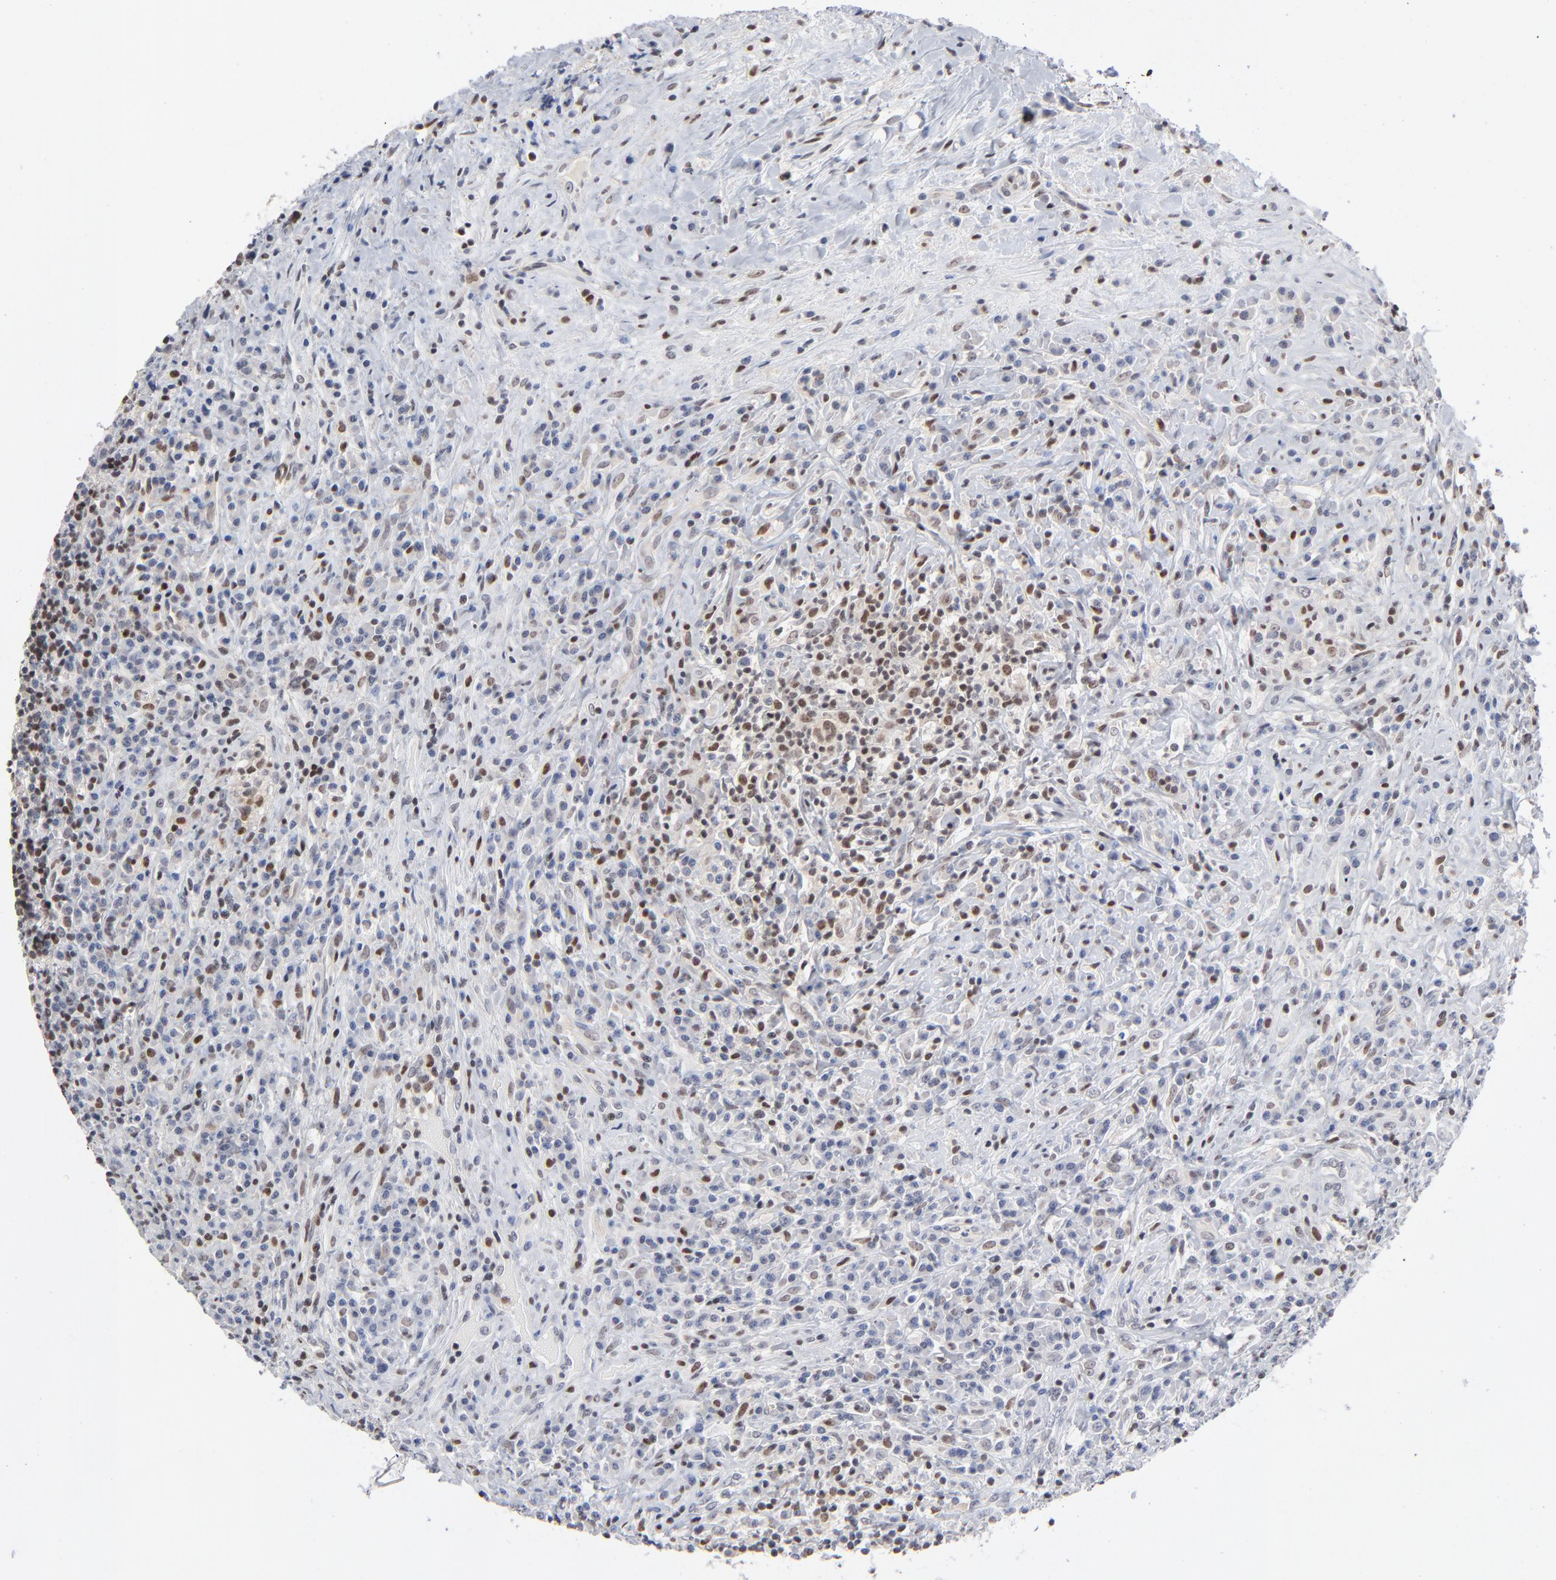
{"staining": {"intensity": "weak", "quantity": "25%-75%", "location": "nuclear"}, "tissue": "lymphoma", "cell_type": "Tumor cells", "image_type": "cancer", "snomed": [{"axis": "morphology", "description": "Hodgkin's disease, NOS"}, {"axis": "topography", "description": "Lymph node"}], "caption": "This image exhibits IHC staining of Hodgkin's disease, with low weak nuclear positivity in about 25%-75% of tumor cells.", "gene": "MAX", "patient": {"sex": "female", "age": 25}}